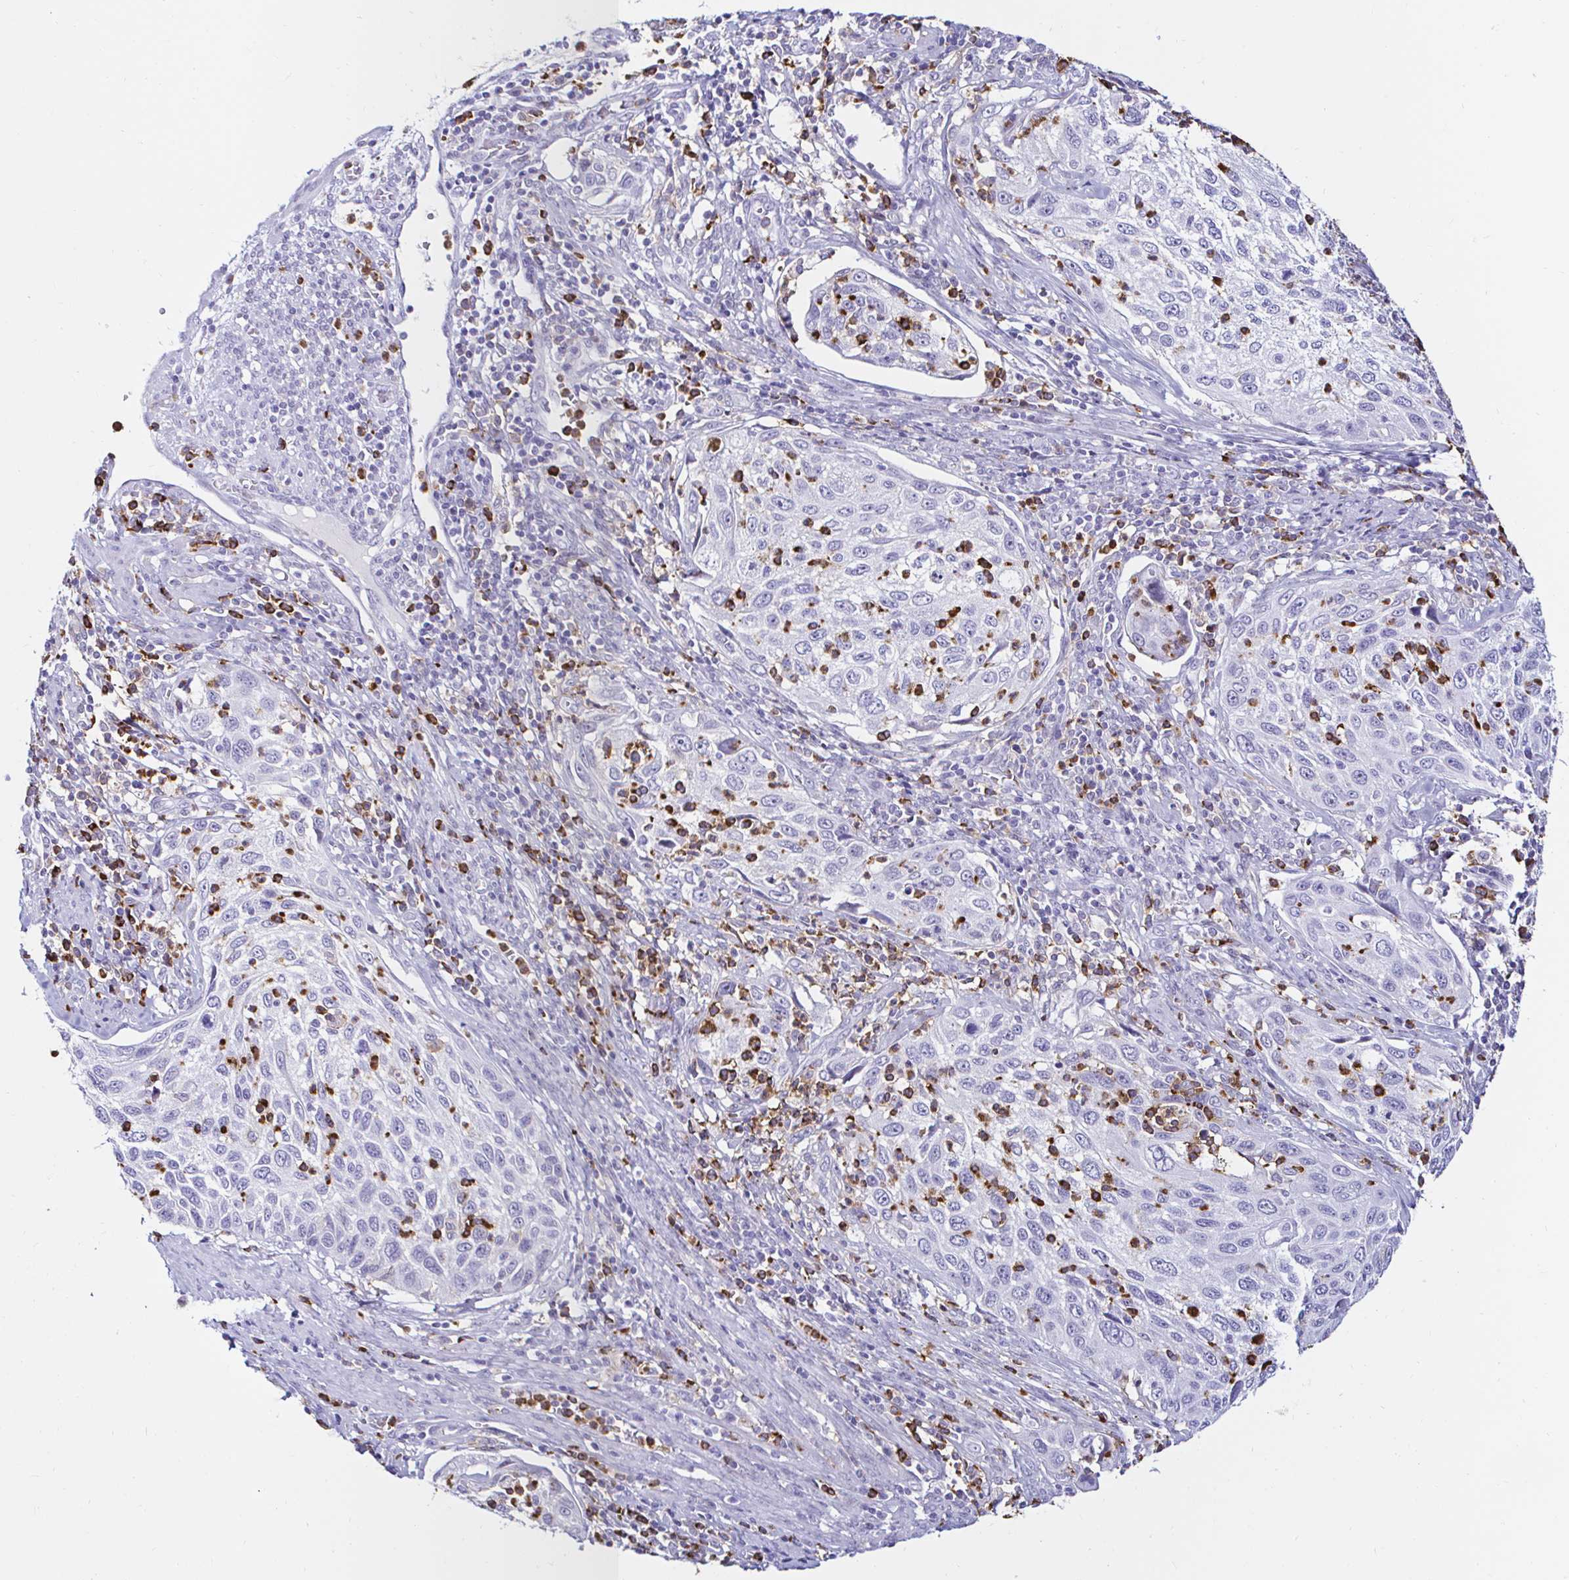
{"staining": {"intensity": "negative", "quantity": "none", "location": "none"}, "tissue": "cervical cancer", "cell_type": "Tumor cells", "image_type": "cancer", "snomed": [{"axis": "morphology", "description": "Squamous cell carcinoma, NOS"}, {"axis": "topography", "description": "Cervix"}], "caption": "Human cervical cancer stained for a protein using immunohistochemistry (IHC) reveals no positivity in tumor cells.", "gene": "CYBB", "patient": {"sex": "female", "age": 70}}